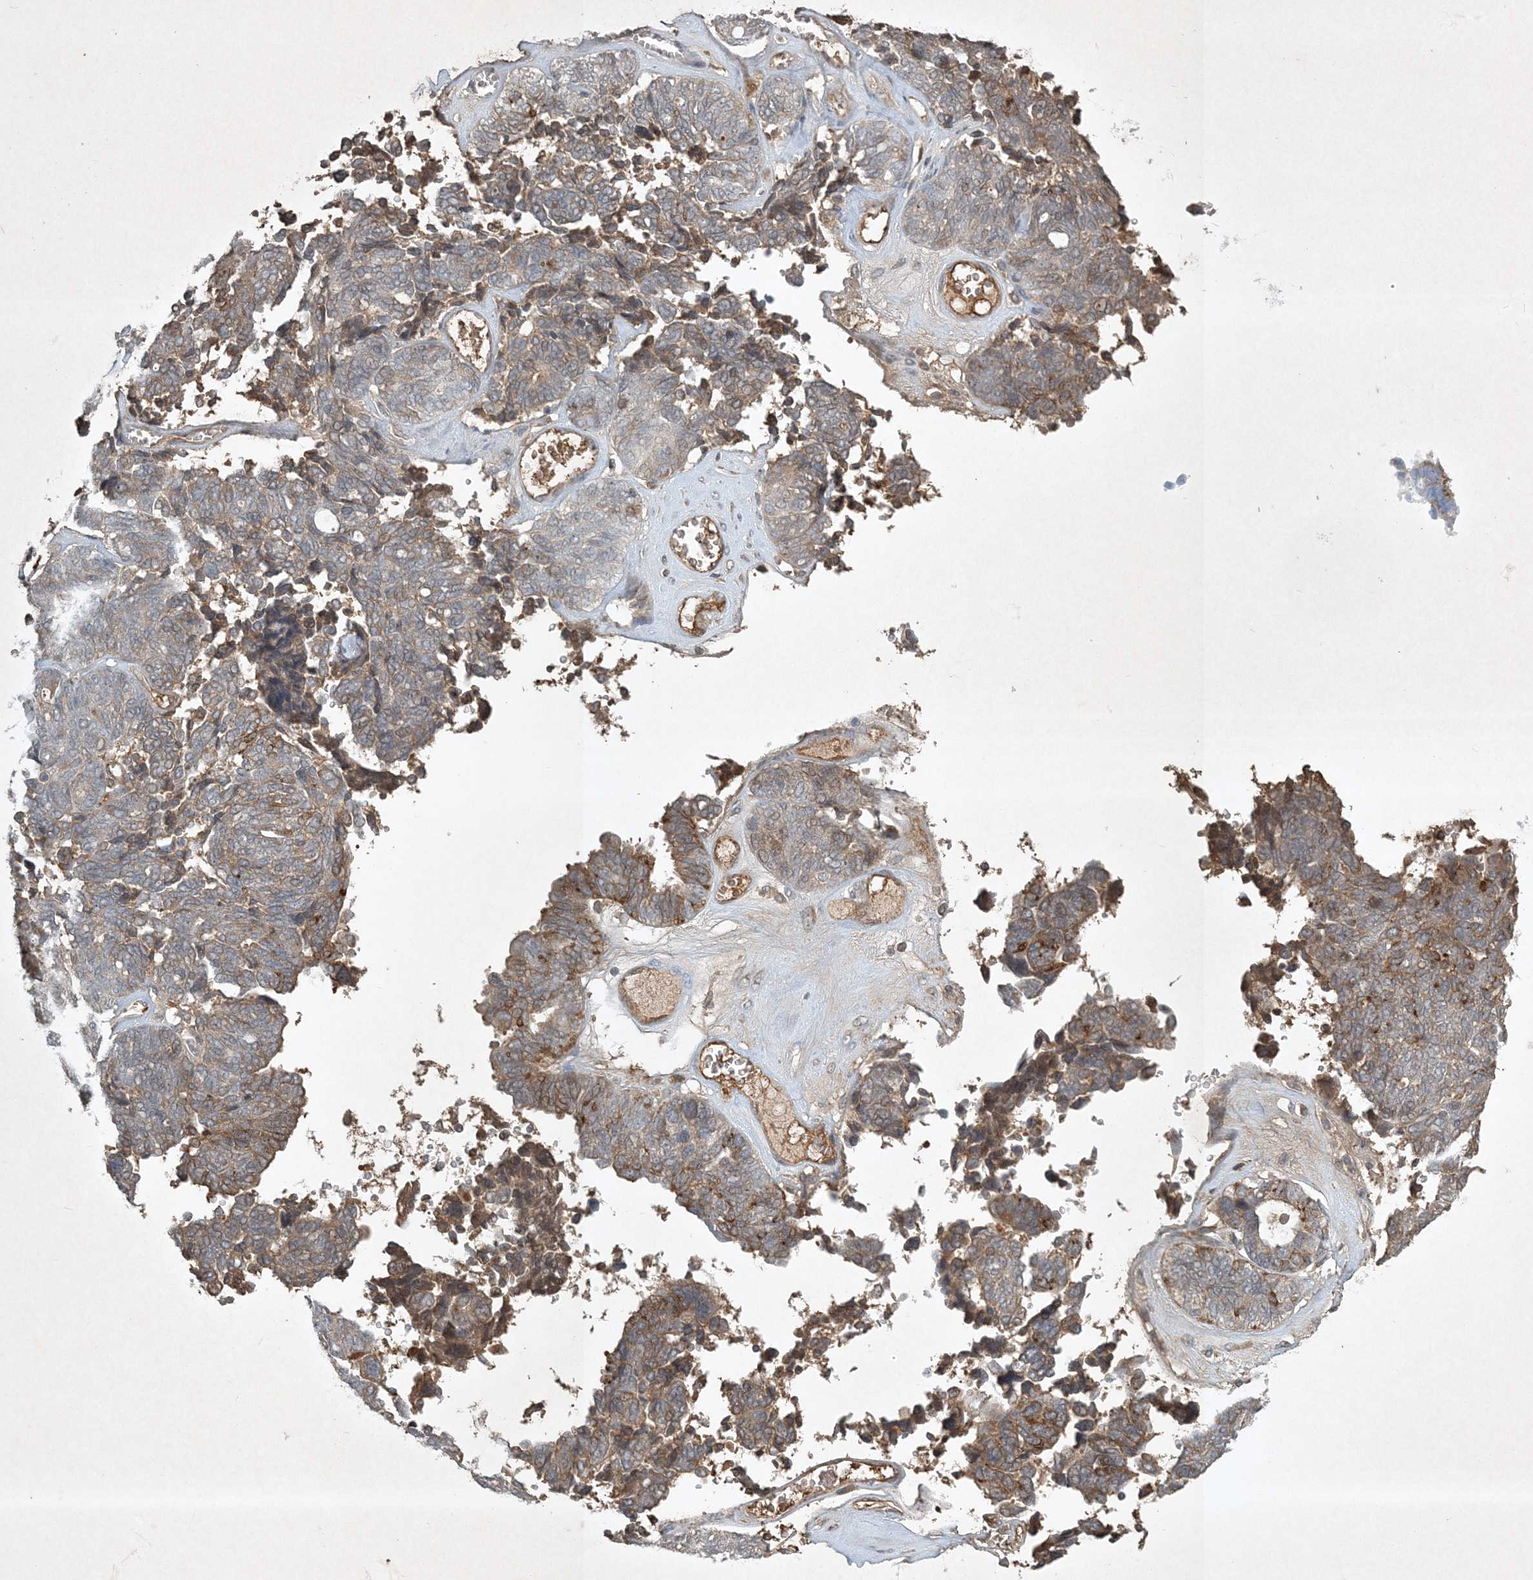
{"staining": {"intensity": "moderate", "quantity": ">75%", "location": "cytoplasmic/membranous"}, "tissue": "ovarian cancer", "cell_type": "Tumor cells", "image_type": "cancer", "snomed": [{"axis": "morphology", "description": "Cystadenocarcinoma, serous, NOS"}, {"axis": "topography", "description": "Ovary"}], "caption": "Immunohistochemical staining of human serous cystadenocarcinoma (ovarian) demonstrates medium levels of moderate cytoplasmic/membranous positivity in about >75% of tumor cells.", "gene": "TNFAIP6", "patient": {"sex": "female", "age": 79}}